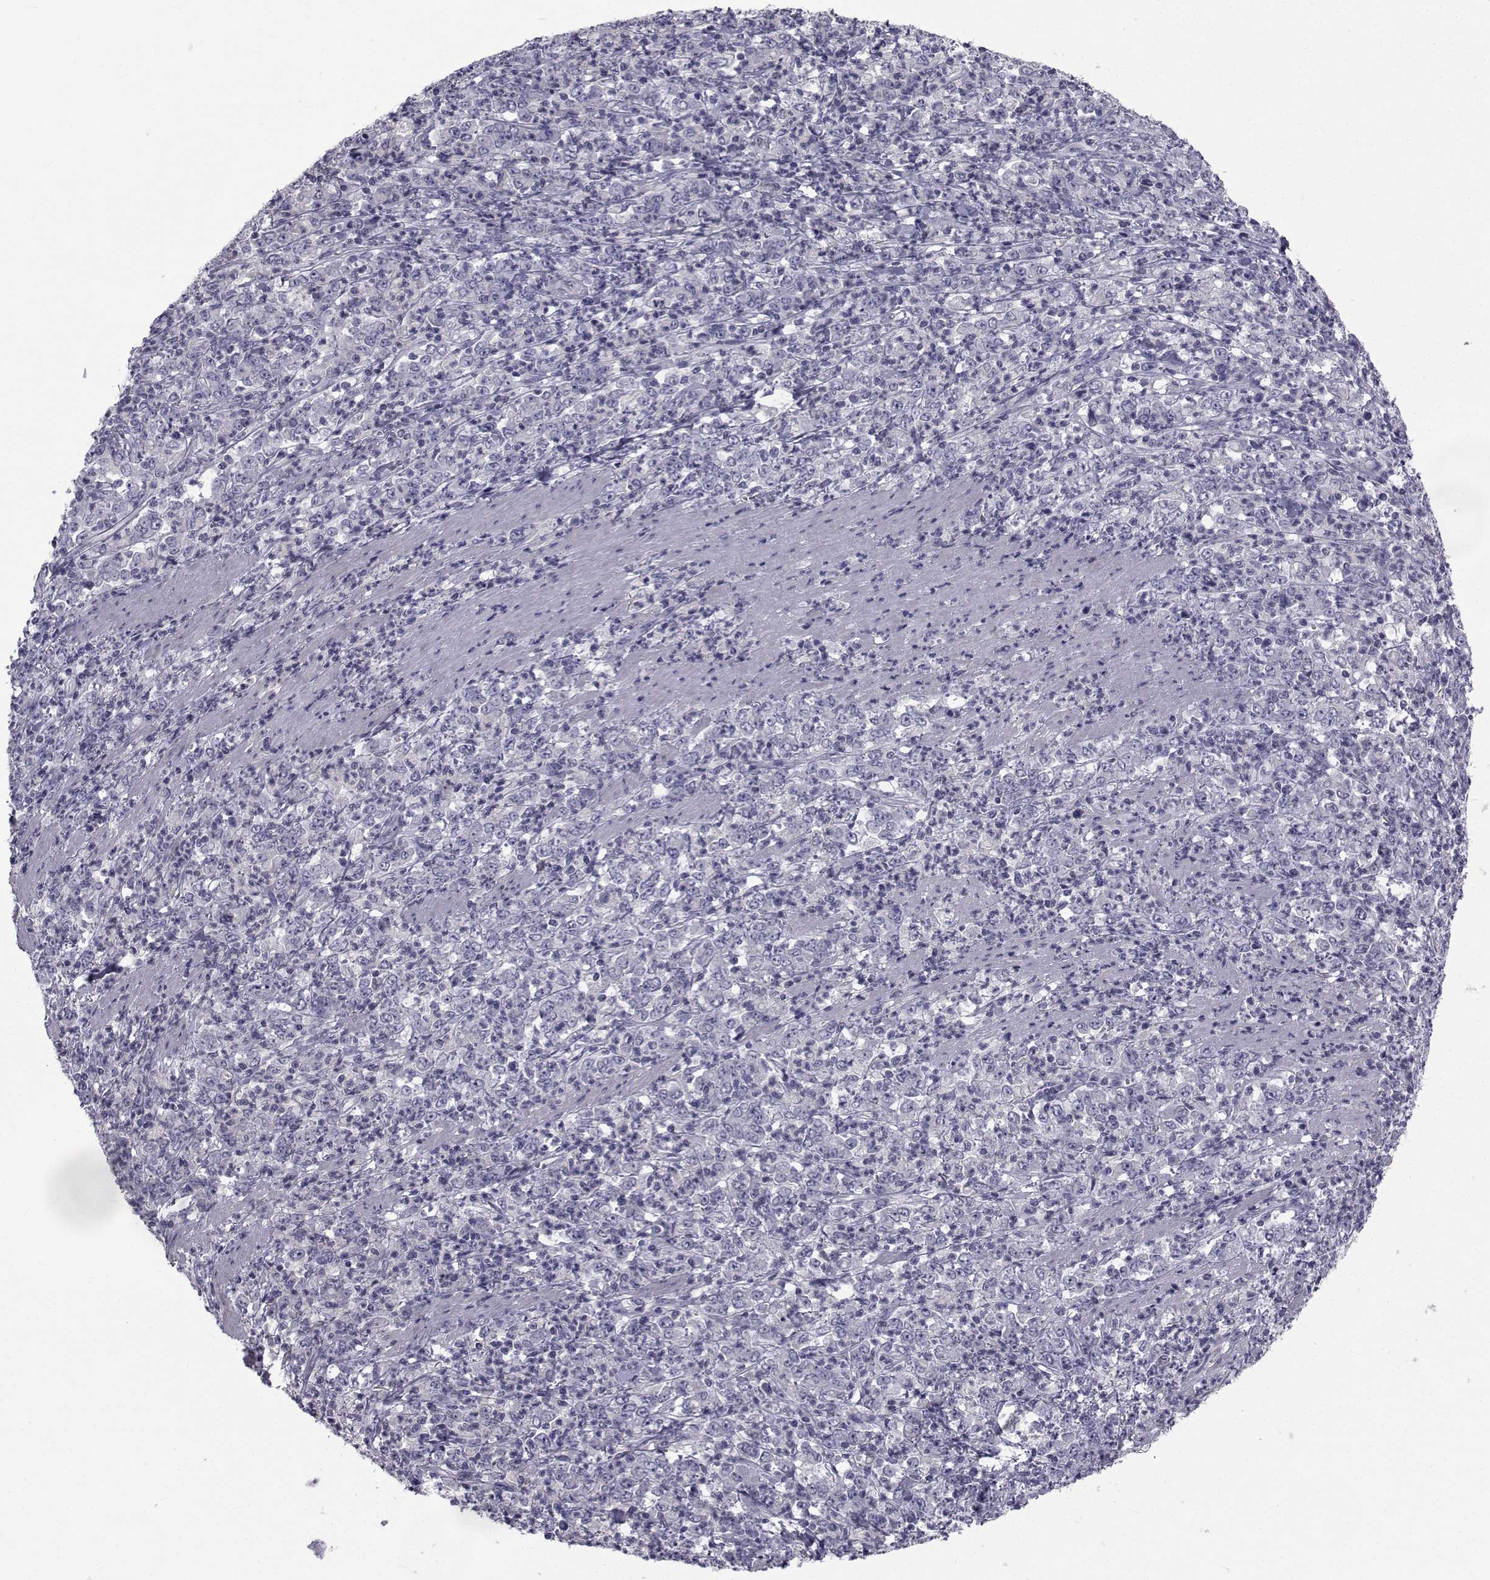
{"staining": {"intensity": "negative", "quantity": "none", "location": "none"}, "tissue": "stomach cancer", "cell_type": "Tumor cells", "image_type": "cancer", "snomed": [{"axis": "morphology", "description": "Adenocarcinoma, NOS"}, {"axis": "topography", "description": "Stomach, lower"}], "caption": "A micrograph of human stomach adenocarcinoma is negative for staining in tumor cells. Nuclei are stained in blue.", "gene": "FDXR", "patient": {"sex": "female", "age": 71}}